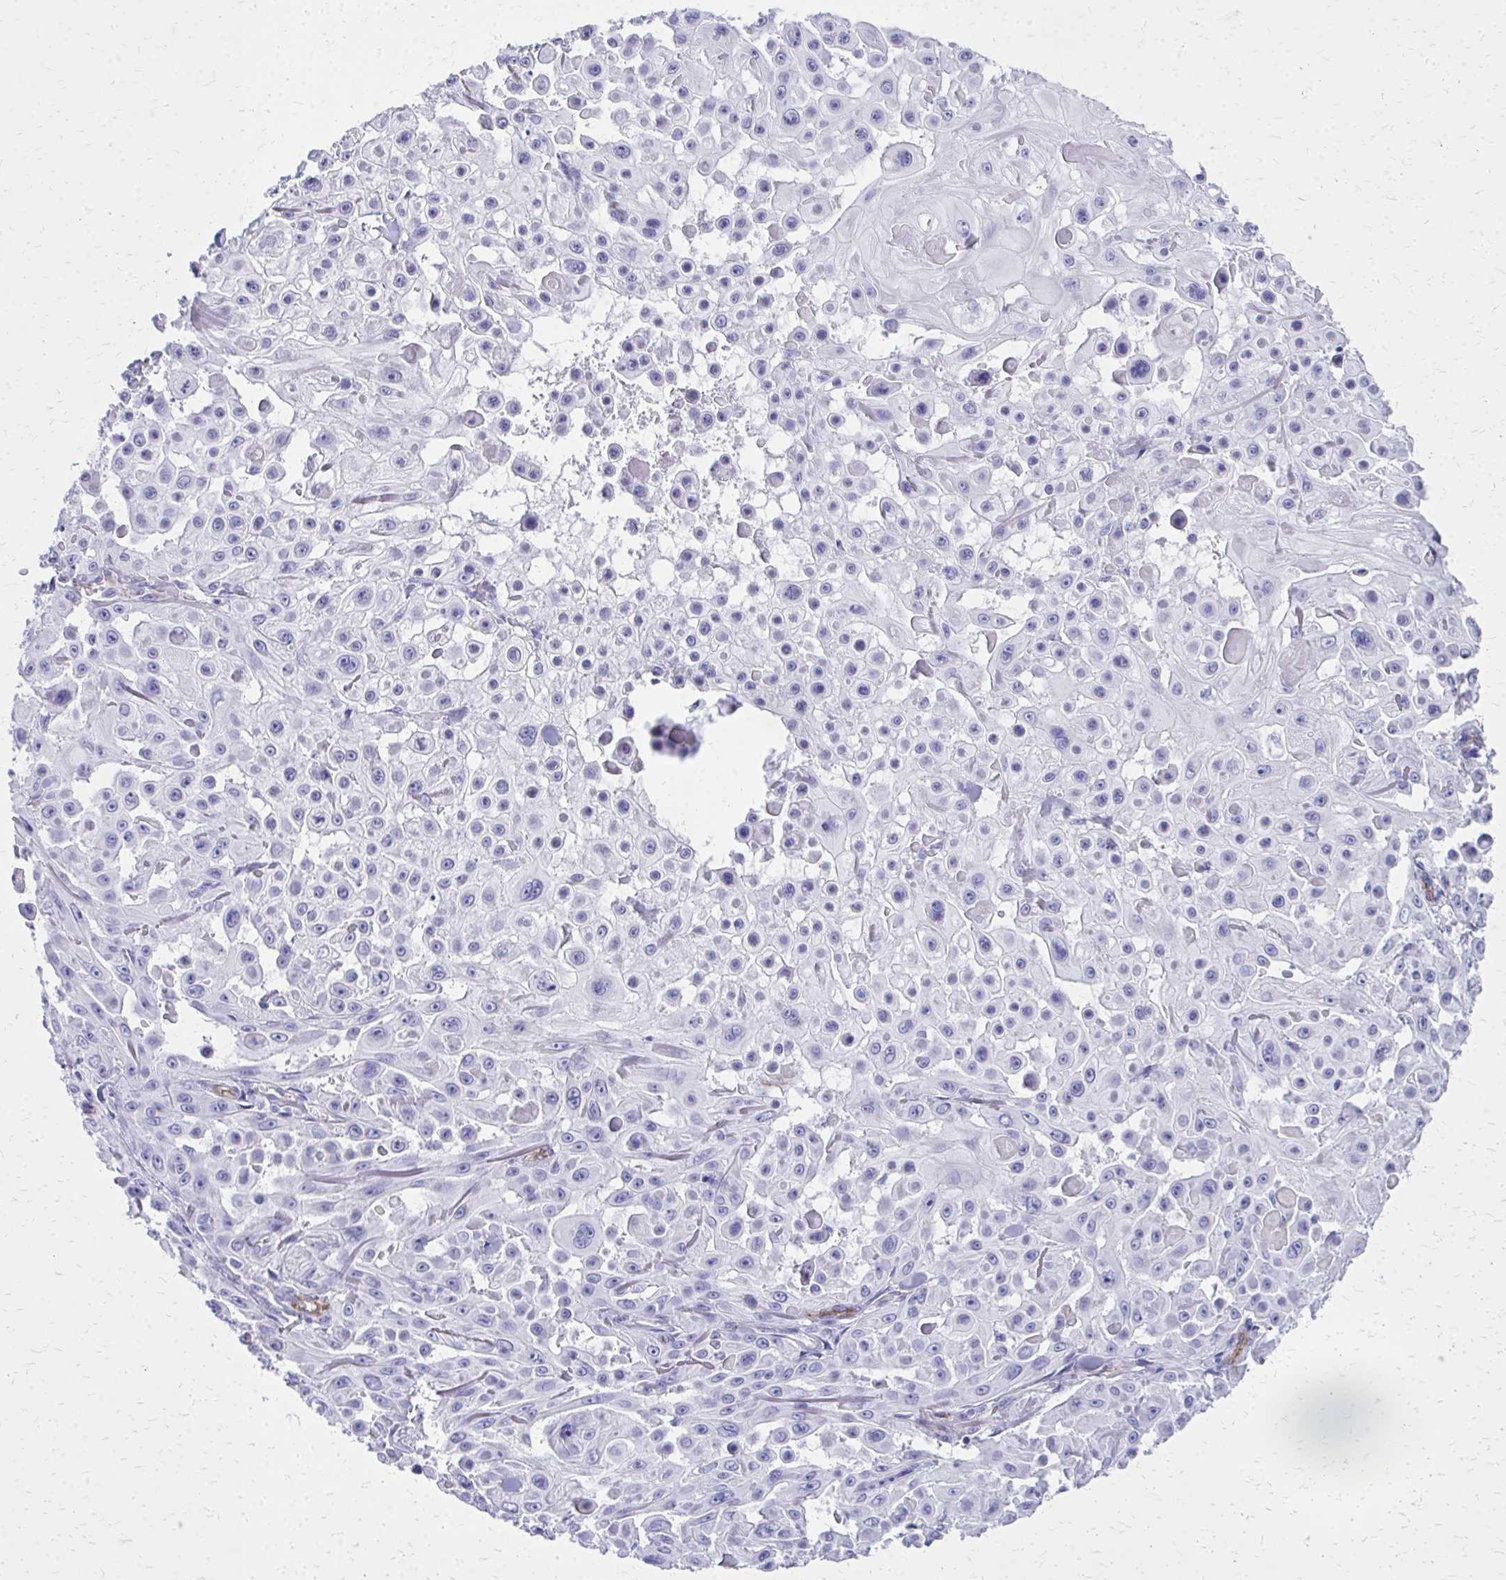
{"staining": {"intensity": "negative", "quantity": "none", "location": "none"}, "tissue": "skin cancer", "cell_type": "Tumor cells", "image_type": "cancer", "snomed": [{"axis": "morphology", "description": "Squamous cell carcinoma, NOS"}, {"axis": "topography", "description": "Skin"}], "caption": "A histopathology image of human skin cancer (squamous cell carcinoma) is negative for staining in tumor cells.", "gene": "TPSG1", "patient": {"sex": "male", "age": 91}}